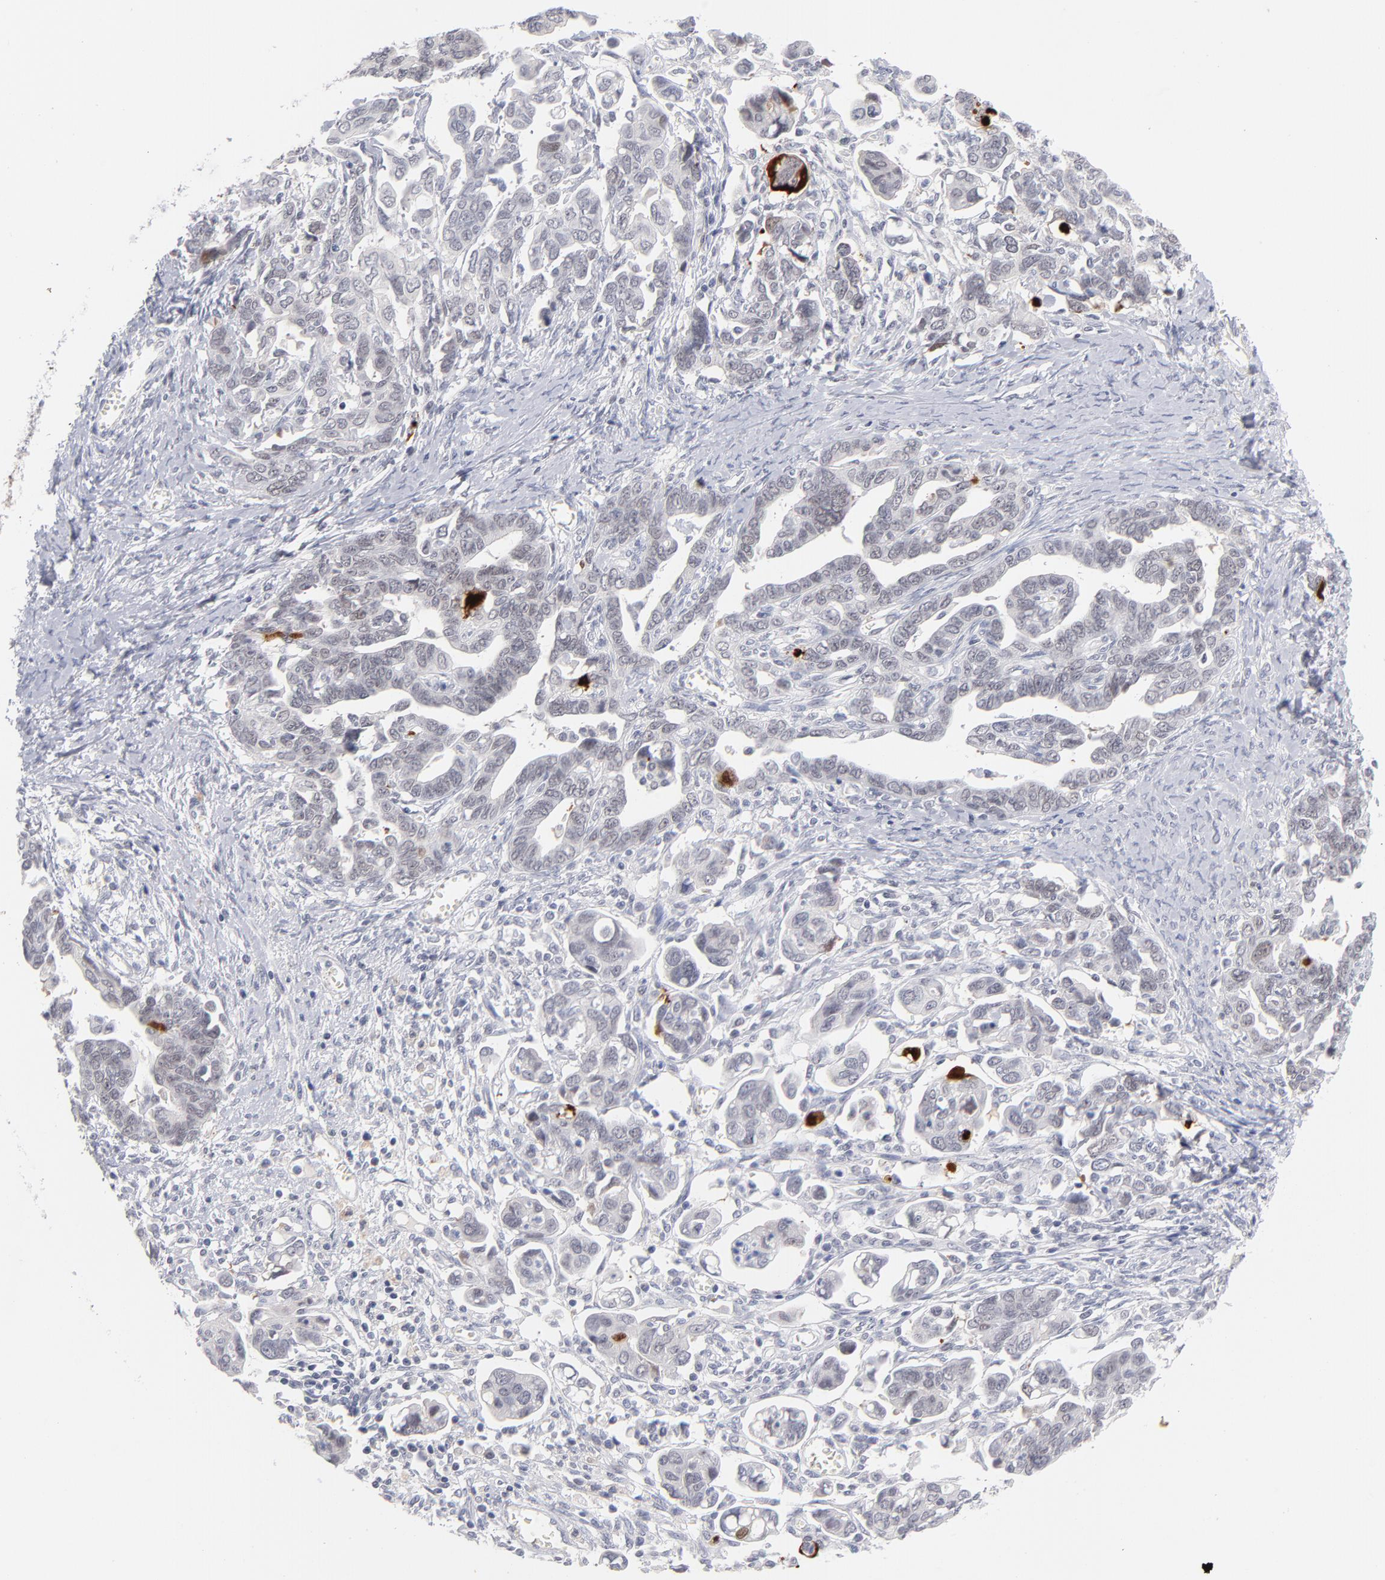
{"staining": {"intensity": "negative", "quantity": "none", "location": "none"}, "tissue": "ovarian cancer", "cell_type": "Tumor cells", "image_type": "cancer", "snomed": [{"axis": "morphology", "description": "Cystadenocarcinoma, serous, NOS"}, {"axis": "topography", "description": "Ovary"}], "caption": "This is a photomicrograph of immunohistochemistry staining of serous cystadenocarcinoma (ovarian), which shows no staining in tumor cells.", "gene": "PARP1", "patient": {"sex": "female", "age": 69}}